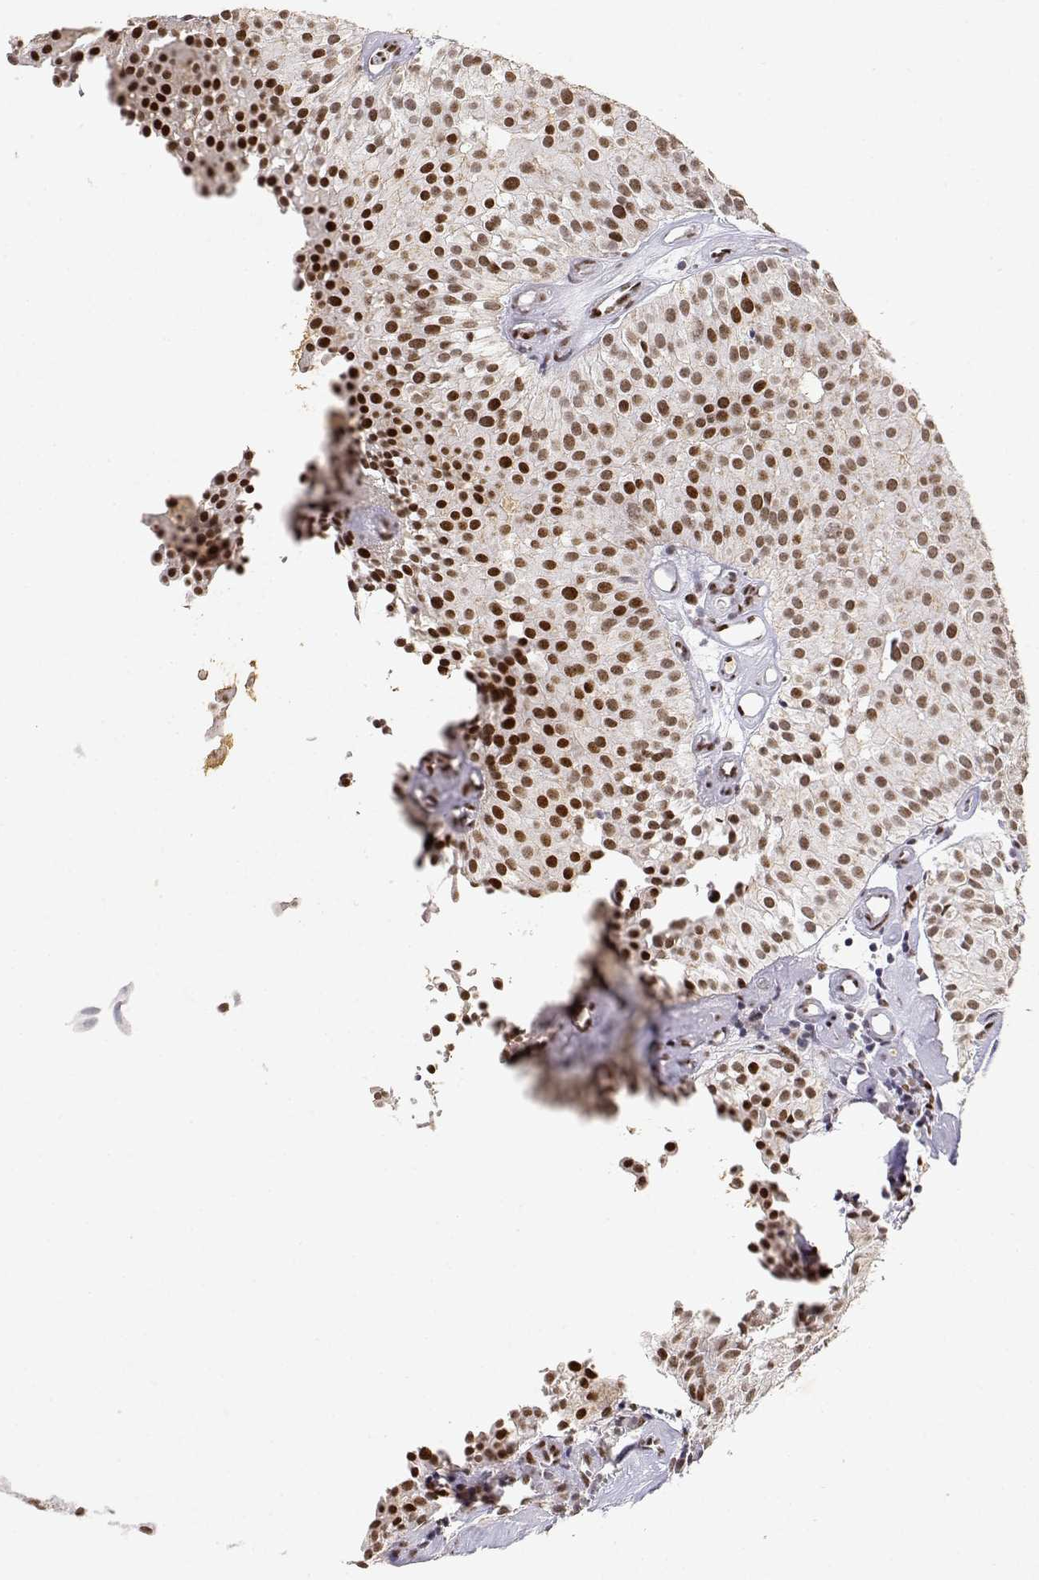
{"staining": {"intensity": "strong", "quantity": "<25%", "location": "nuclear"}, "tissue": "urothelial cancer", "cell_type": "Tumor cells", "image_type": "cancer", "snomed": [{"axis": "morphology", "description": "Urothelial carcinoma, Low grade"}, {"axis": "topography", "description": "Urinary bladder"}], "caption": "IHC photomicrograph of urothelial carcinoma (low-grade) stained for a protein (brown), which demonstrates medium levels of strong nuclear expression in approximately <25% of tumor cells.", "gene": "RSF1", "patient": {"sex": "female", "age": 87}}